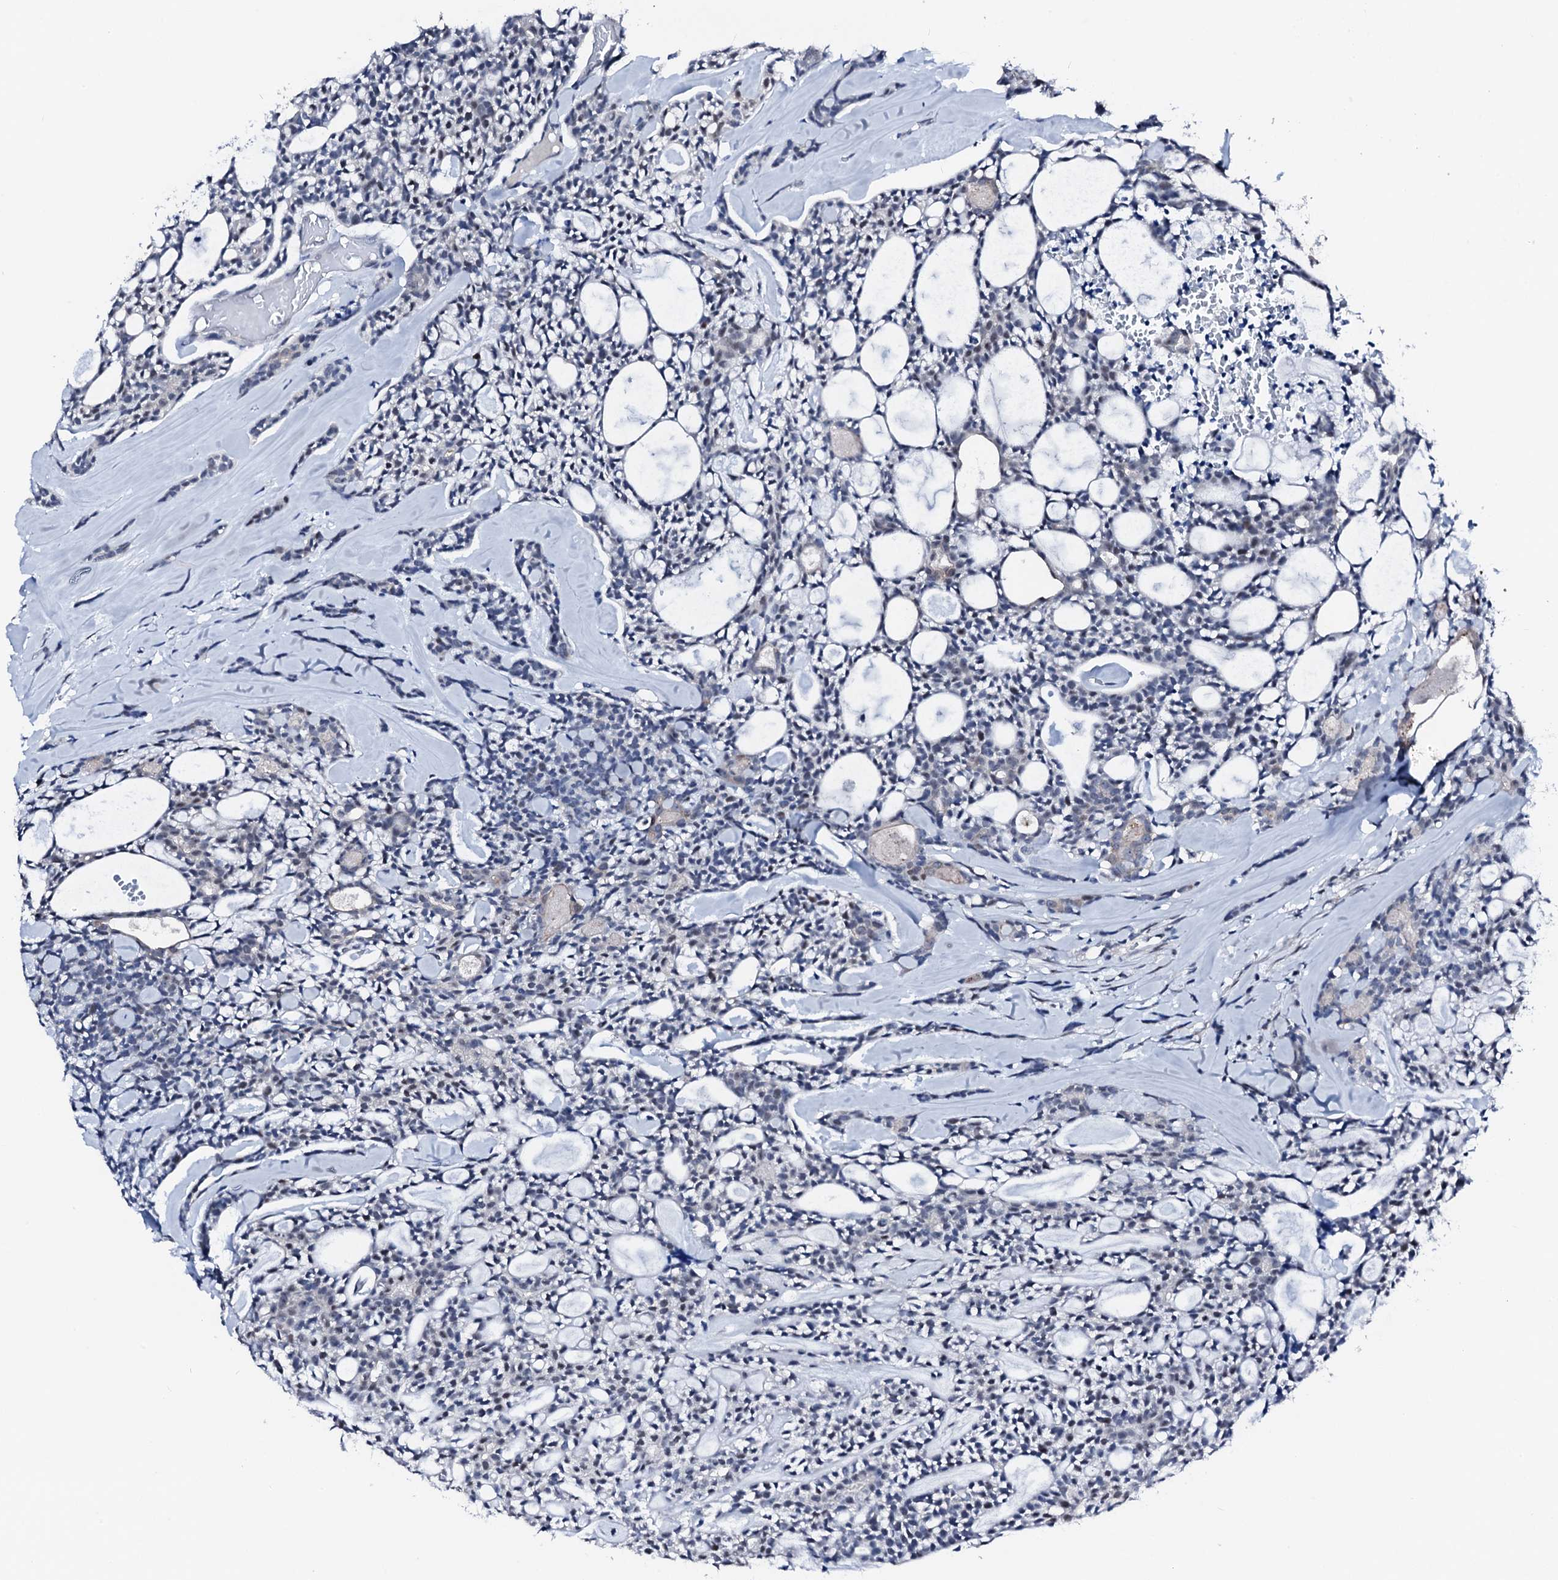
{"staining": {"intensity": "negative", "quantity": "none", "location": "none"}, "tissue": "head and neck cancer", "cell_type": "Tumor cells", "image_type": "cancer", "snomed": [{"axis": "morphology", "description": "Adenocarcinoma, NOS"}, {"axis": "topography", "description": "Salivary gland"}, {"axis": "topography", "description": "Head-Neck"}], "caption": "This is a histopathology image of immunohistochemistry staining of adenocarcinoma (head and neck), which shows no positivity in tumor cells.", "gene": "TRAFD1", "patient": {"sex": "male", "age": 55}}